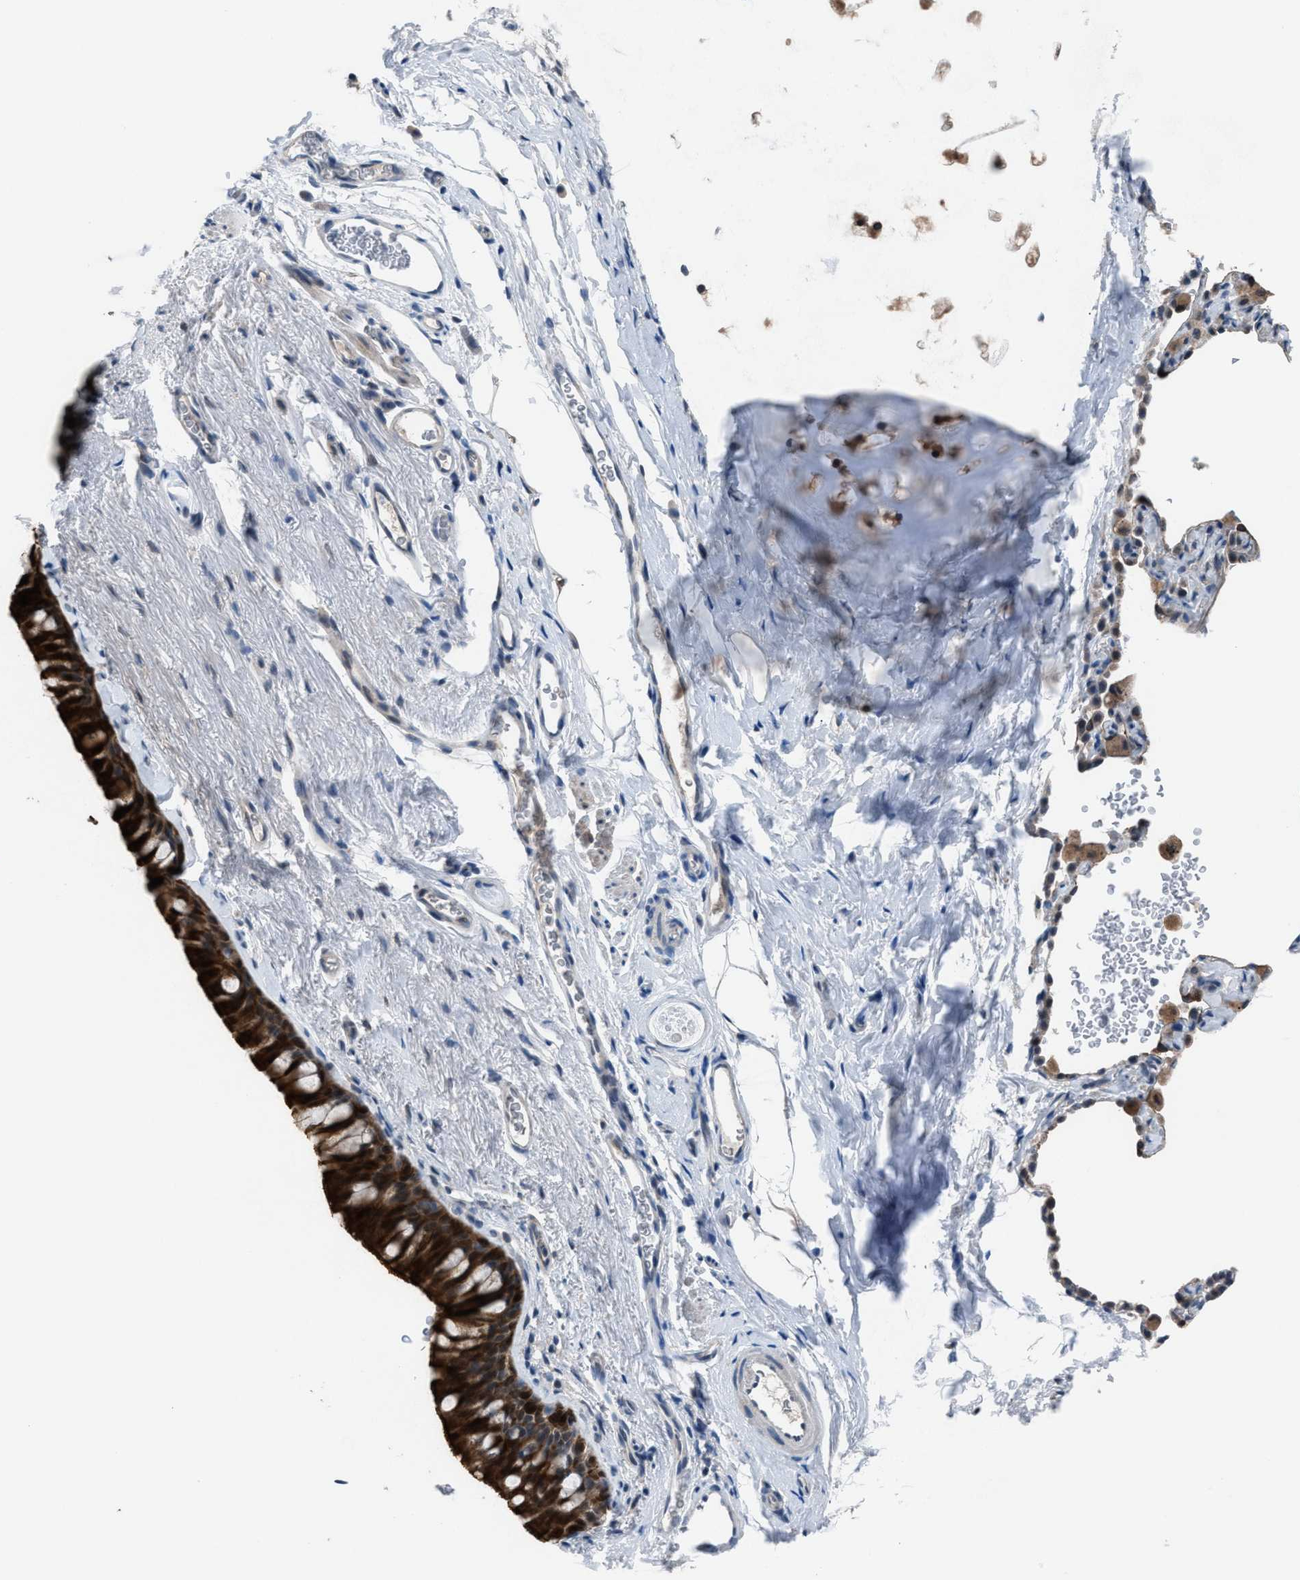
{"staining": {"intensity": "strong", "quantity": ">75%", "location": "cytoplasmic/membranous"}, "tissue": "bronchus", "cell_type": "Respiratory epithelial cells", "image_type": "normal", "snomed": [{"axis": "morphology", "description": "Normal tissue, NOS"}, {"axis": "topography", "description": "Cartilage tissue"}, {"axis": "topography", "description": "Bronchus"}], "caption": "DAB immunohistochemical staining of normal human bronchus shows strong cytoplasmic/membranous protein staining in about >75% of respiratory epithelial cells.", "gene": "ANAPC11", "patient": {"sex": "female", "age": 53}}